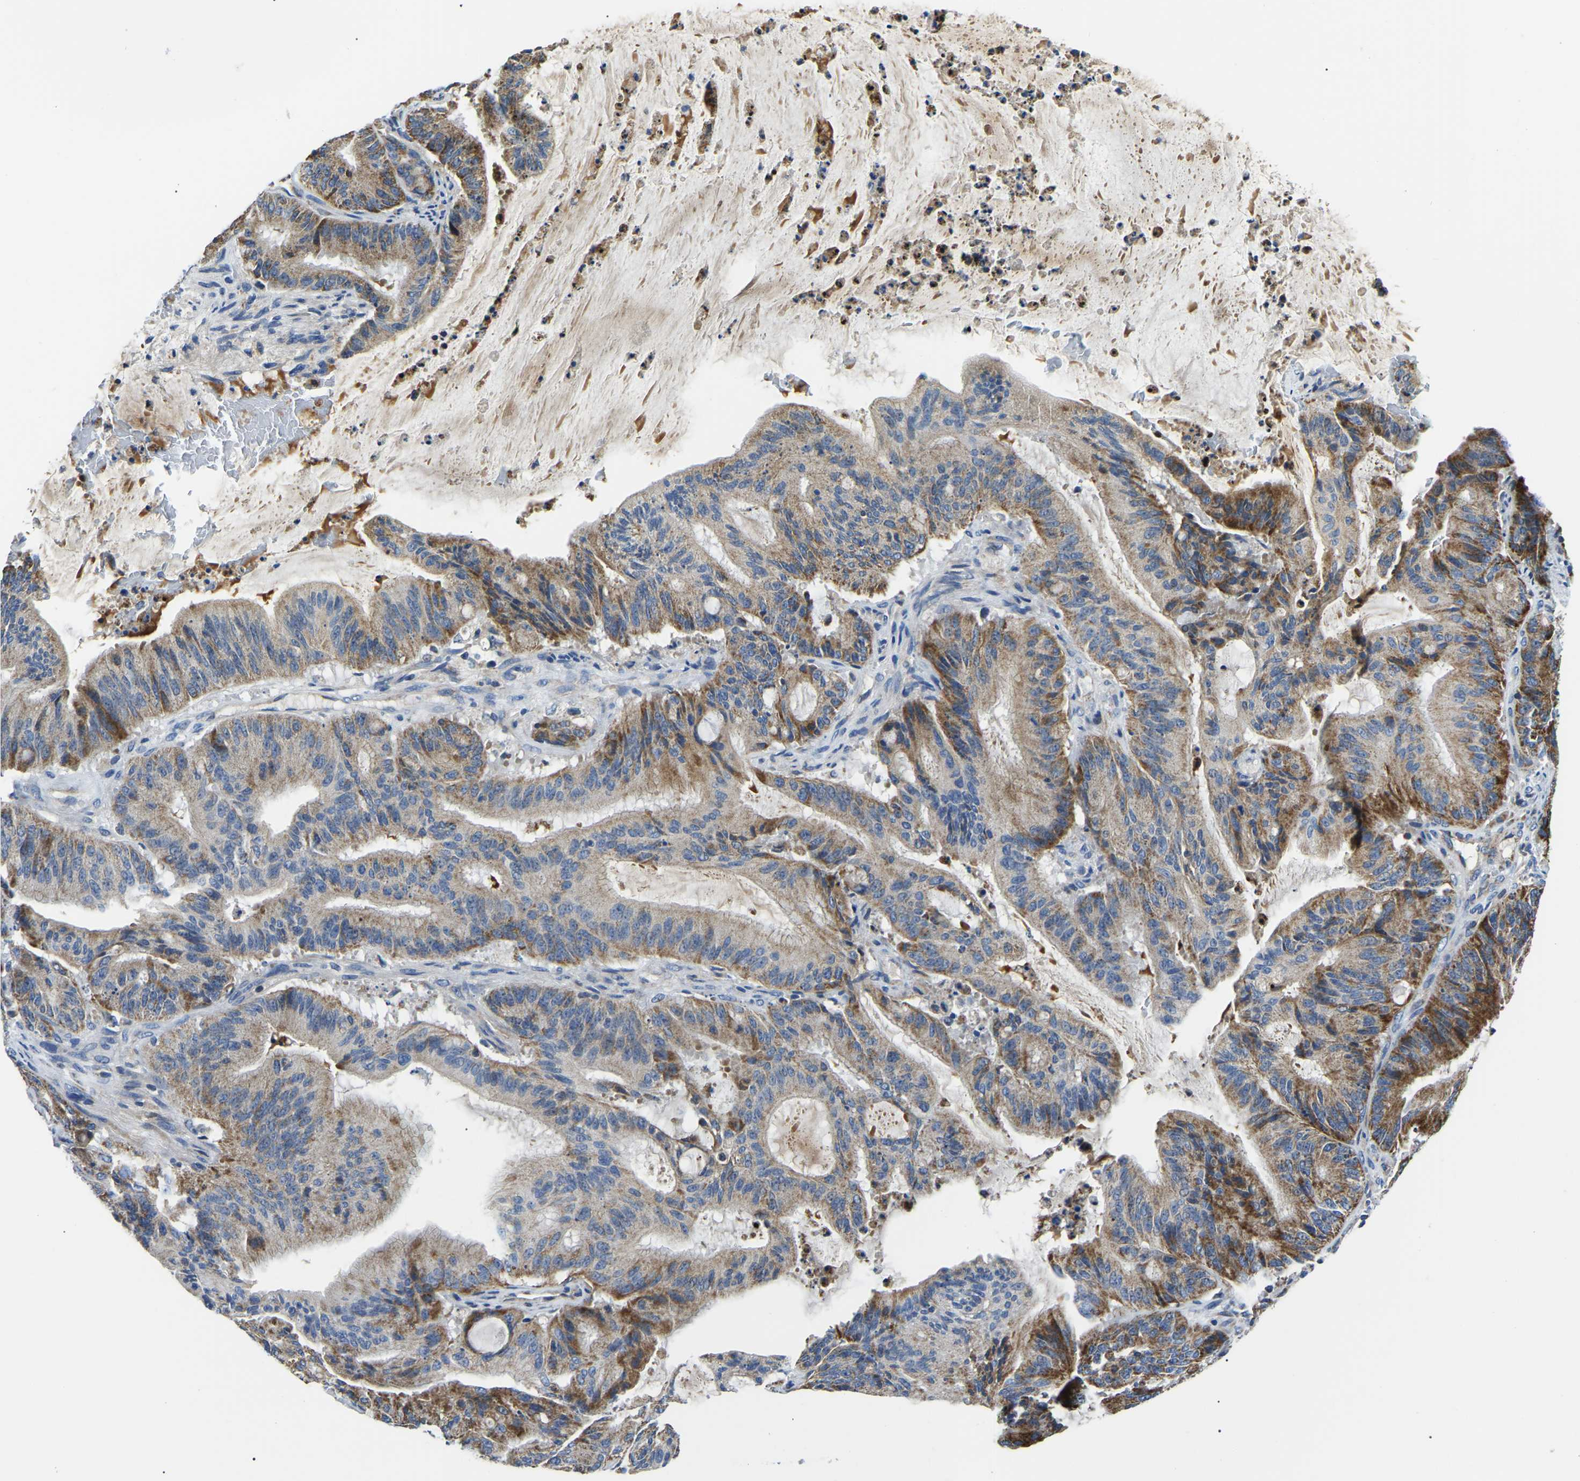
{"staining": {"intensity": "moderate", "quantity": "25%-75%", "location": "cytoplasmic/membranous"}, "tissue": "liver cancer", "cell_type": "Tumor cells", "image_type": "cancer", "snomed": [{"axis": "morphology", "description": "Normal tissue, NOS"}, {"axis": "morphology", "description": "Cholangiocarcinoma"}, {"axis": "topography", "description": "Liver"}, {"axis": "topography", "description": "Peripheral nerve tissue"}], "caption": "IHC staining of cholangiocarcinoma (liver), which displays medium levels of moderate cytoplasmic/membranous expression in about 25%-75% of tumor cells indicating moderate cytoplasmic/membranous protein staining. The staining was performed using DAB (3,3'-diaminobenzidine) (brown) for protein detection and nuclei were counterstained in hematoxylin (blue).", "gene": "PPM1E", "patient": {"sex": "female", "age": 73}}